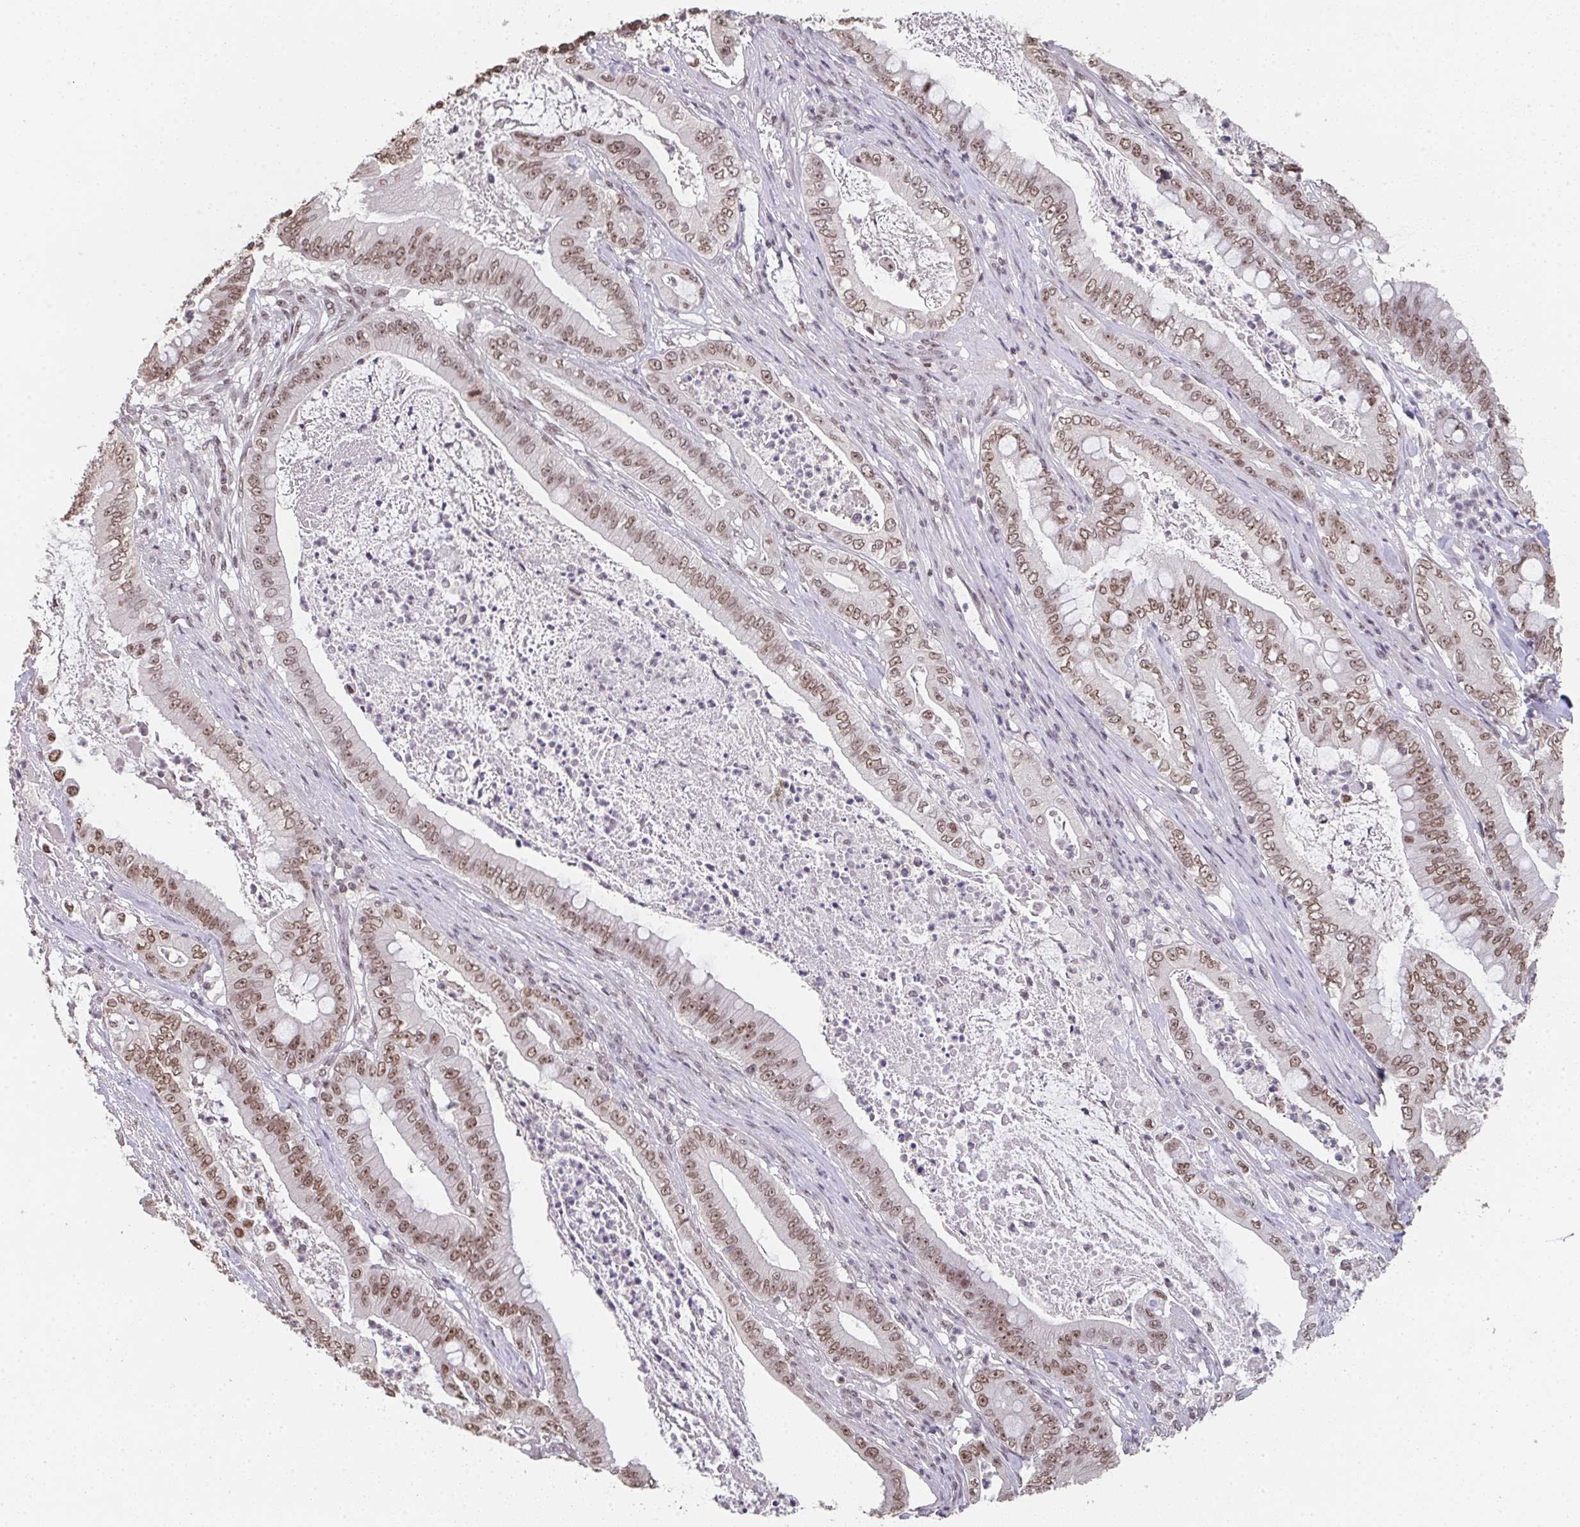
{"staining": {"intensity": "moderate", "quantity": ">75%", "location": "nuclear"}, "tissue": "pancreatic cancer", "cell_type": "Tumor cells", "image_type": "cancer", "snomed": [{"axis": "morphology", "description": "Adenocarcinoma, NOS"}, {"axis": "topography", "description": "Pancreas"}], "caption": "Tumor cells reveal medium levels of moderate nuclear expression in about >75% of cells in pancreatic adenocarcinoma. The staining is performed using DAB (3,3'-diaminobenzidine) brown chromogen to label protein expression. The nuclei are counter-stained blue using hematoxylin.", "gene": "DKC1", "patient": {"sex": "male", "age": 71}}